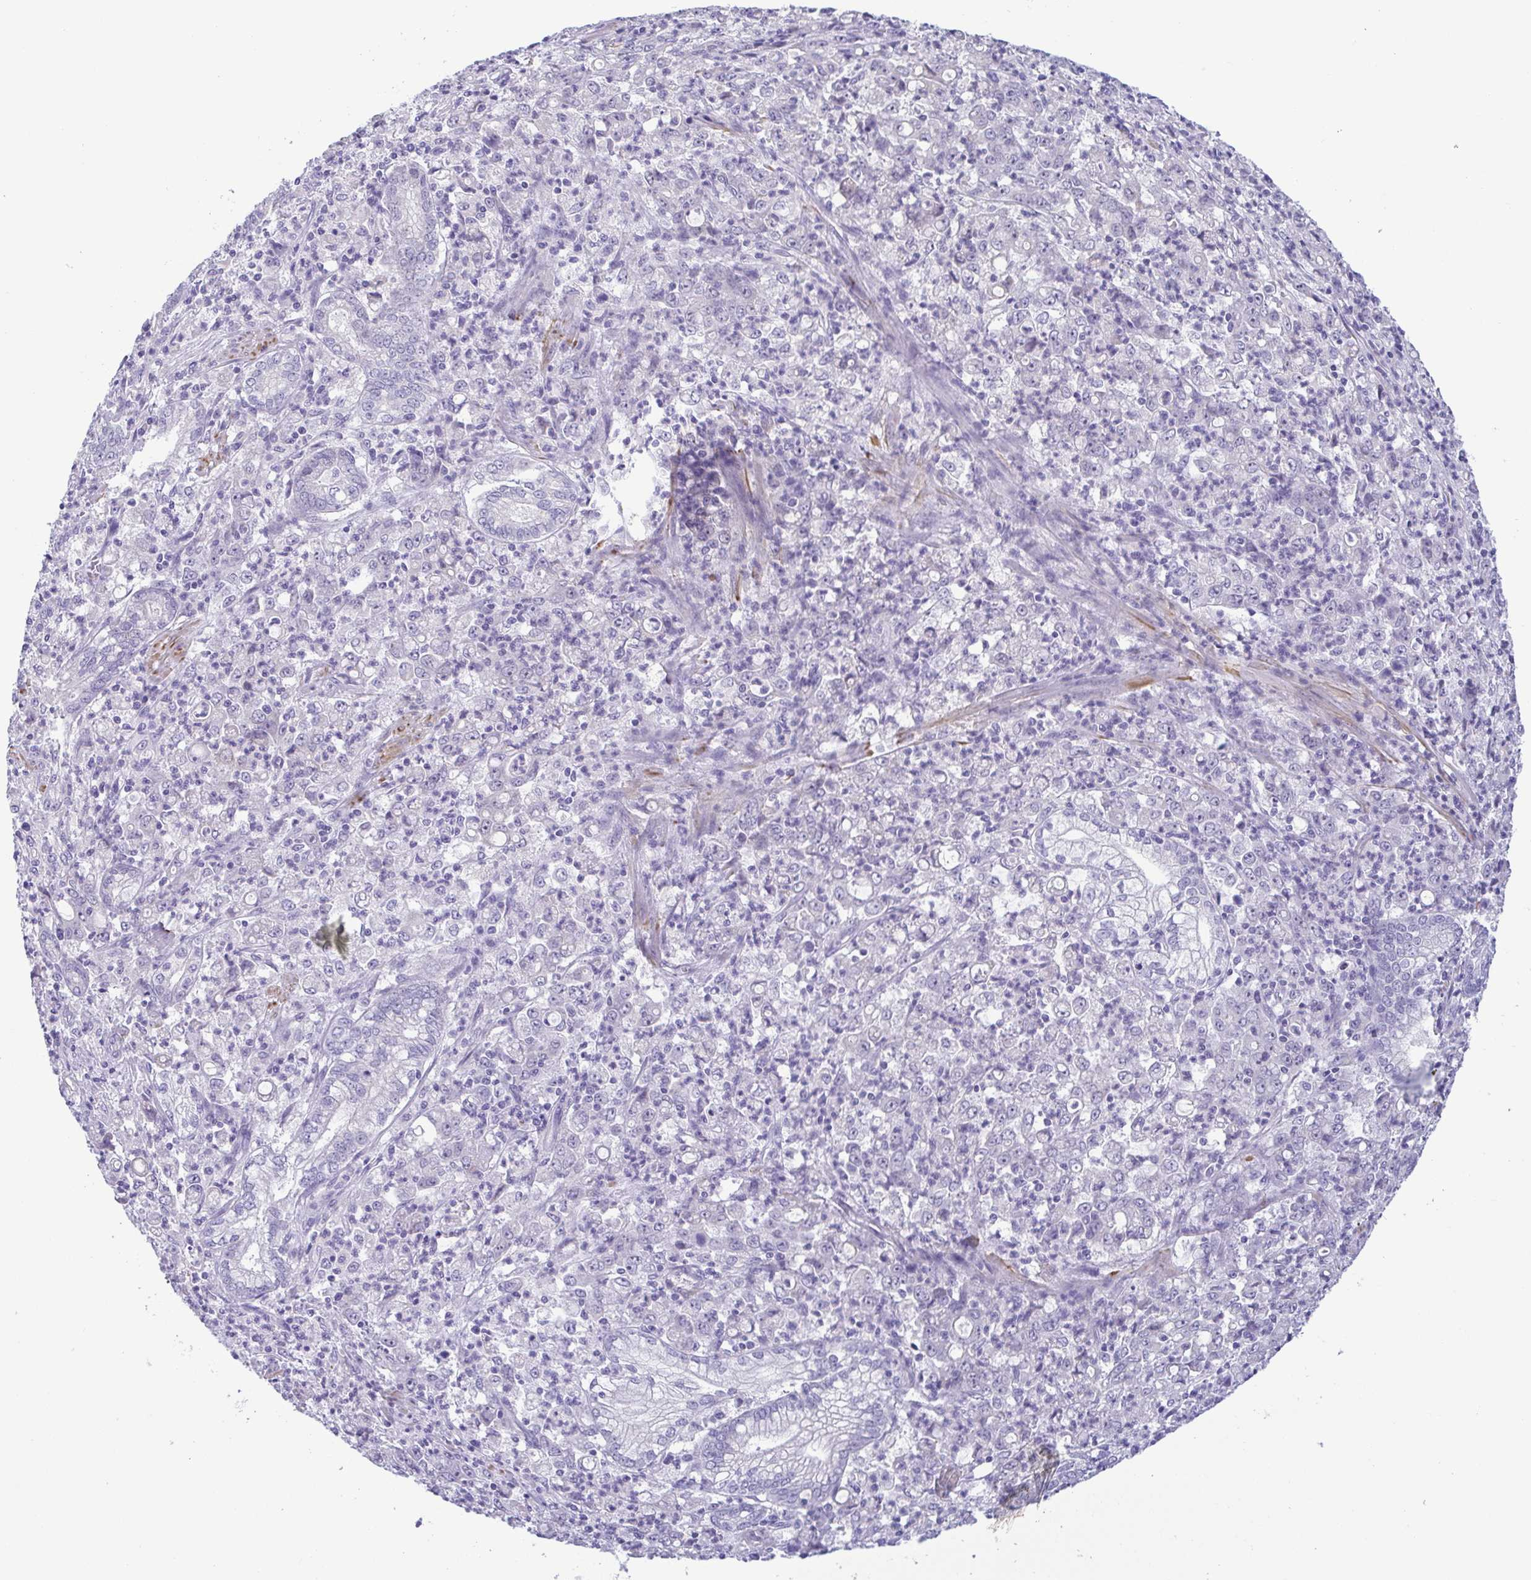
{"staining": {"intensity": "negative", "quantity": "none", "location": "none"}, "tissue": "stomach cancer", "cell_type": "Tumor cells", "image_type": "cancer", "snomed": [{"axis": "morphology", "description": "Adenocarcinoma, NOS"}, {"axis": "topography", "description": "Stomach, lower"}], "caption": "An image of human adenocarcinoma (stomach) is negative for staining in tumor cells.", "gene": "MYL7", "patient": {"sex": "female", "age": 71}}